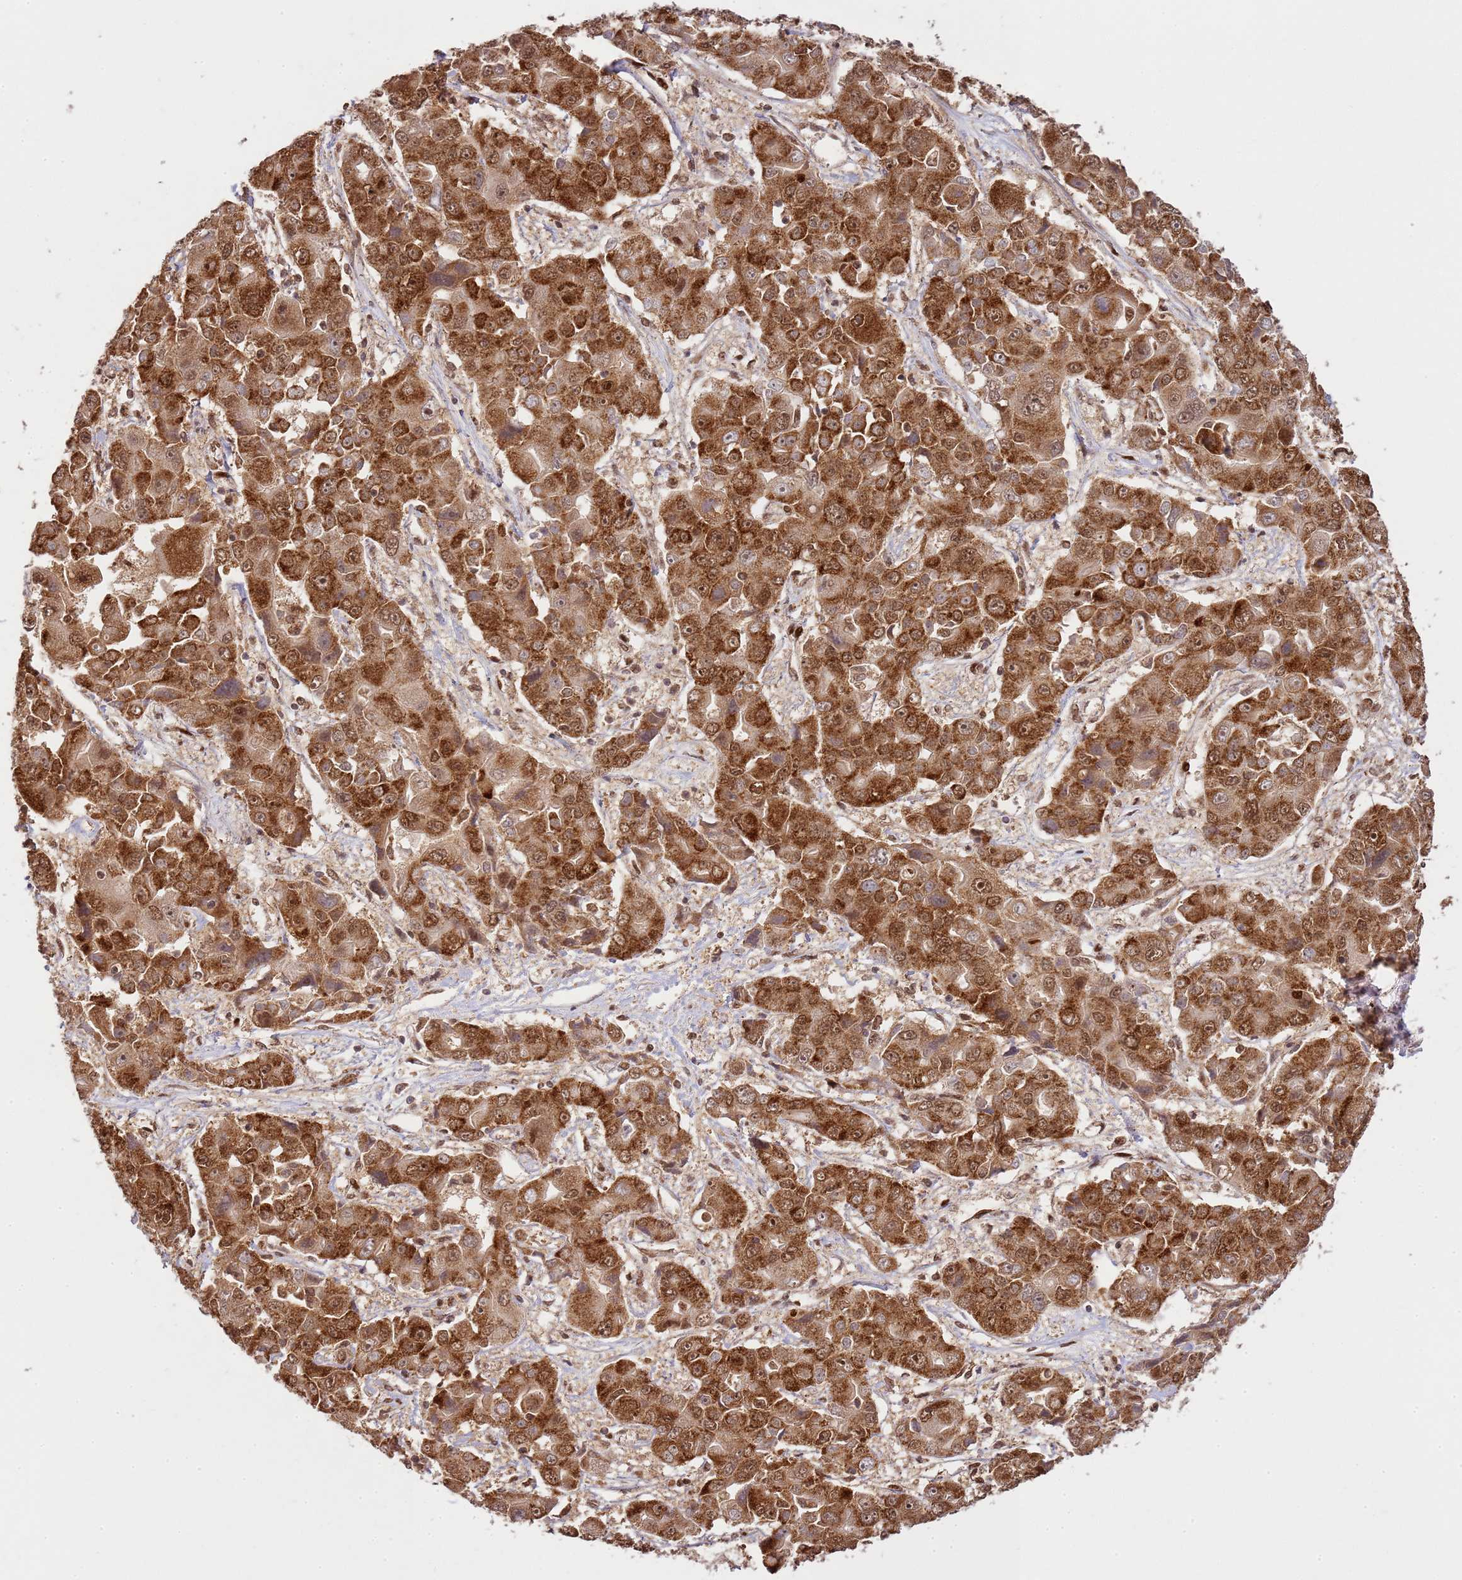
{"staining": {"intensity": "strong", "quantity": ">75%", "location": "cytoplasmic/membranous,nuclear"}, "tissue": "liver cancer", "cell_type": "Tumor cells", "image_type": "cancer", "snomed": [{"axis": "morphology", "description": "Cholangiocarcinoma"}, {"axis": "topography", "description": "Liver"}], "caption": "A high-resolution image shows IHC staining of liver cancer (cholangiocarcinoma), which demonstrates strong cytoplasmic/membranous and nuclear staining in about >75% of tumor cells. The staining was performed using DAB to visualize the protein expression in brown, while the nuclei were stained in blue with hematoxylin (Magnification: 20x).", "gene": "PEX14", "patient": {"sex": "male", "age": 67}}